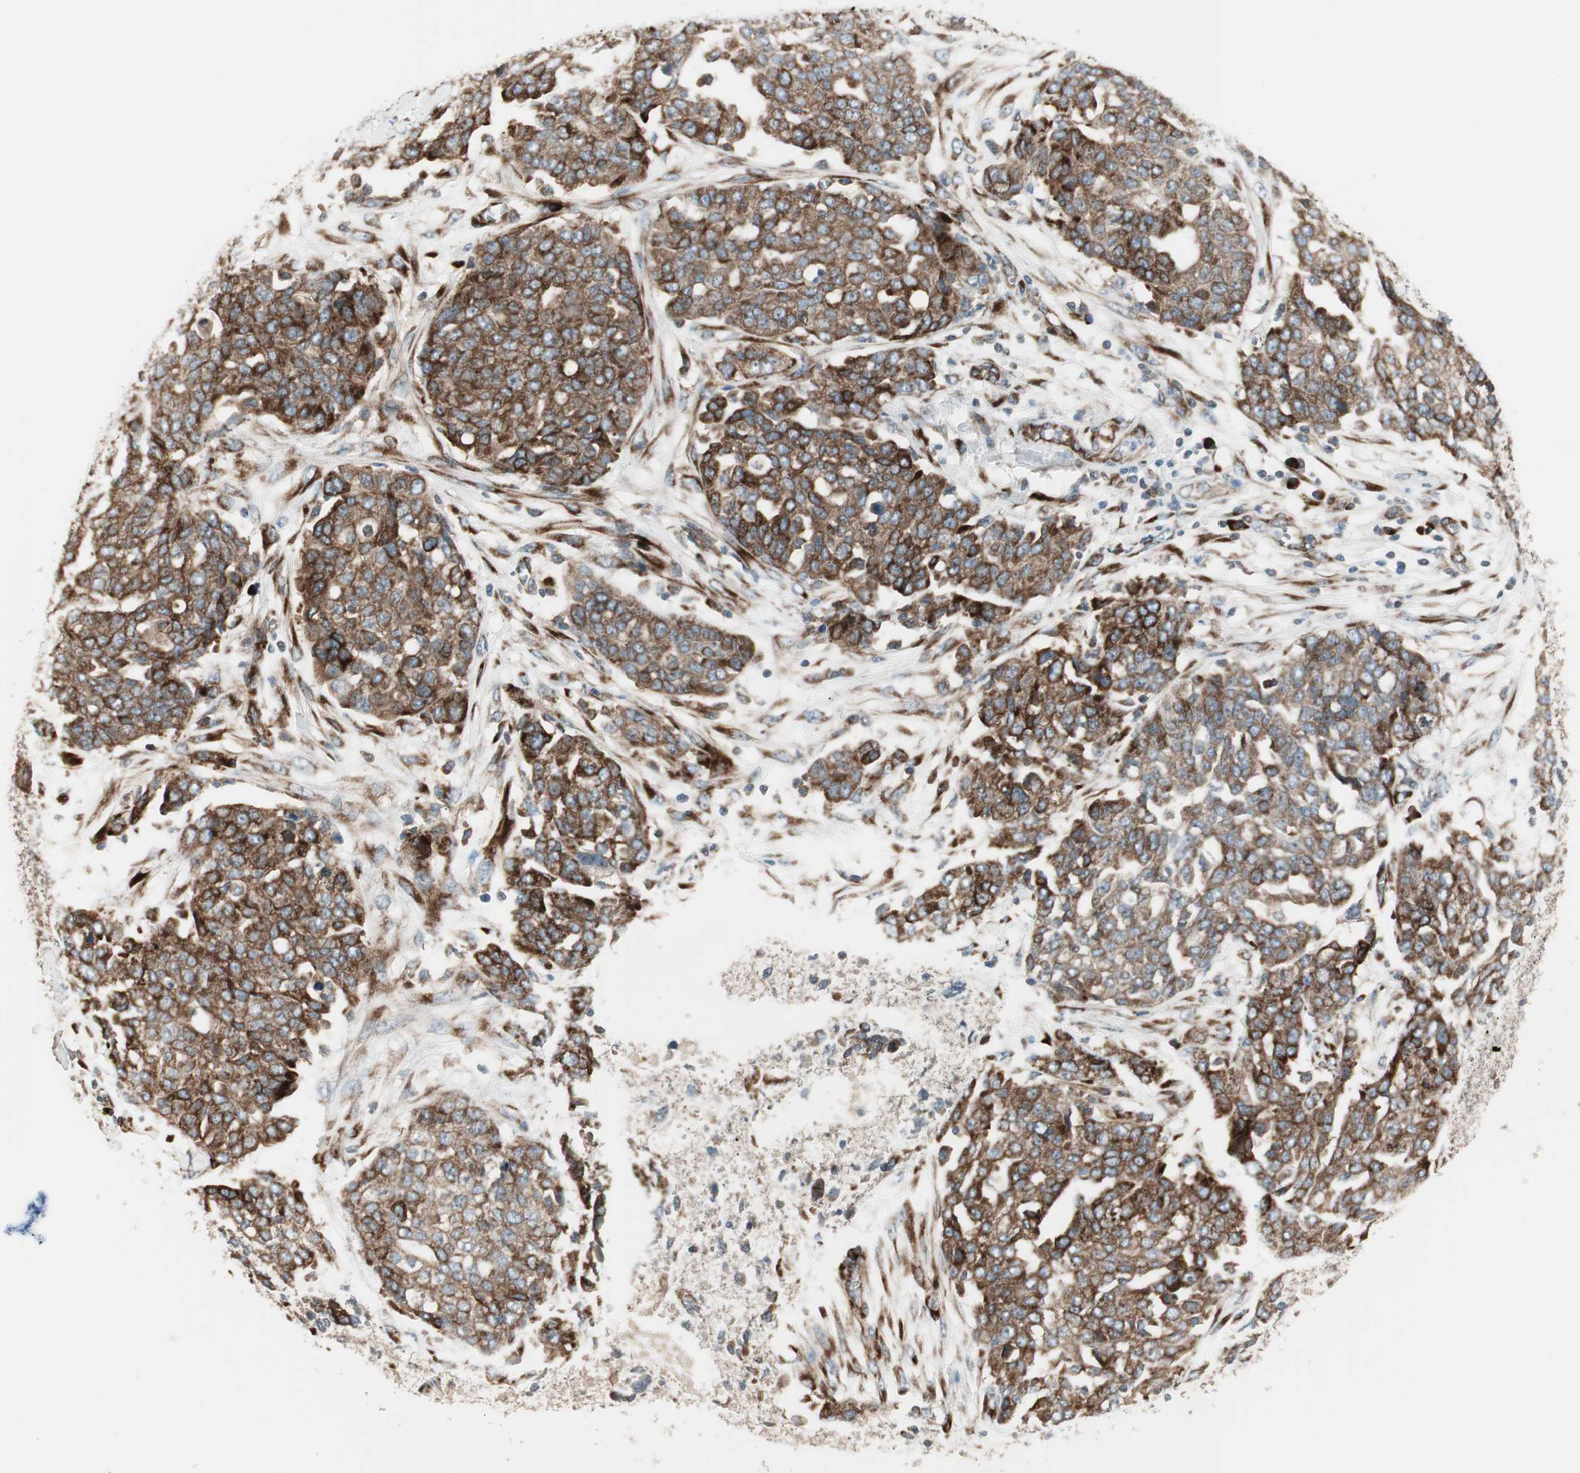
{"staining": {"intensity": "strong", "quantity": ">75%", "location": "cytoplasmic/membranous"}, "tissue": "ovarian cancer", "cell_type": "Tumor cells", "image_type": "cancer", "snomed": [{"axis": "morphology", "description": "Cystadenocarcinoma, serous, NOS"}, {"axis": "topography", "description": "Soft tissue"}, {"axis": "topography", "description": "Ovary"}], "caption": "Ovarian cancer was stained to show a protein in brown. There is high levels of strong cytoplasmic/membranous staining in about >75% of tumor cells.", "gene": "PPP2R5E", "patient": {"sex": "female", "age": 57}}